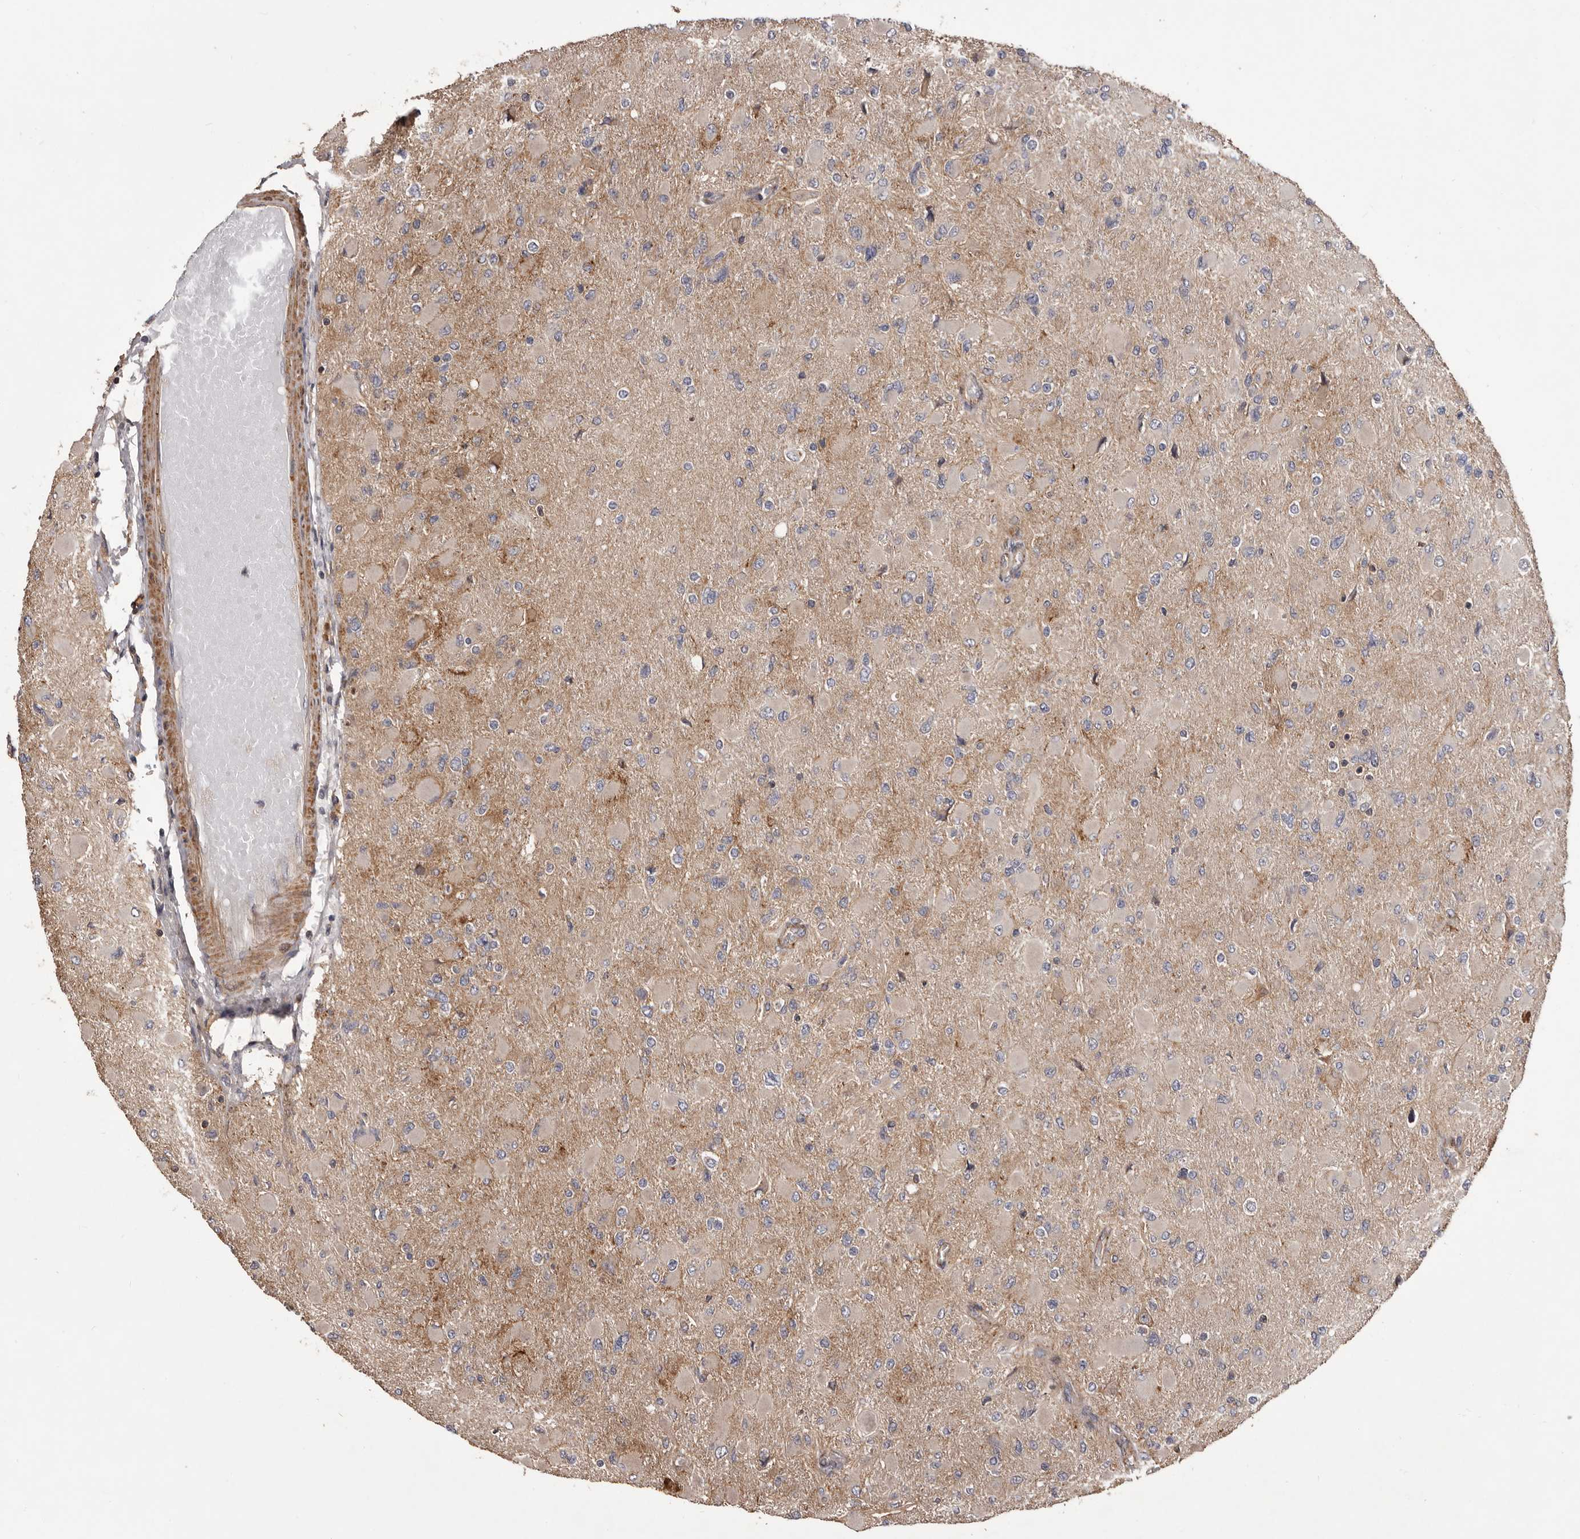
{"staining": {"intensity": "negative", "quantity": "none", "location": "none"}, "tissue": "glioma", "cell_type": "Tumor cells", "image_type": "cancer", "snomed": [{"axis": "morphology", "description": "Glioma, malignant, High grade"}, {"axis": "topography", "description": "Cerebral cortex"}], "caption": "A micrograph of malignant glioma (high-grade) stained for a protein displays no brown staining in tumor cells.", "gene": "ADAMTS2", "patient": {"sex": "female", "age": 36}}